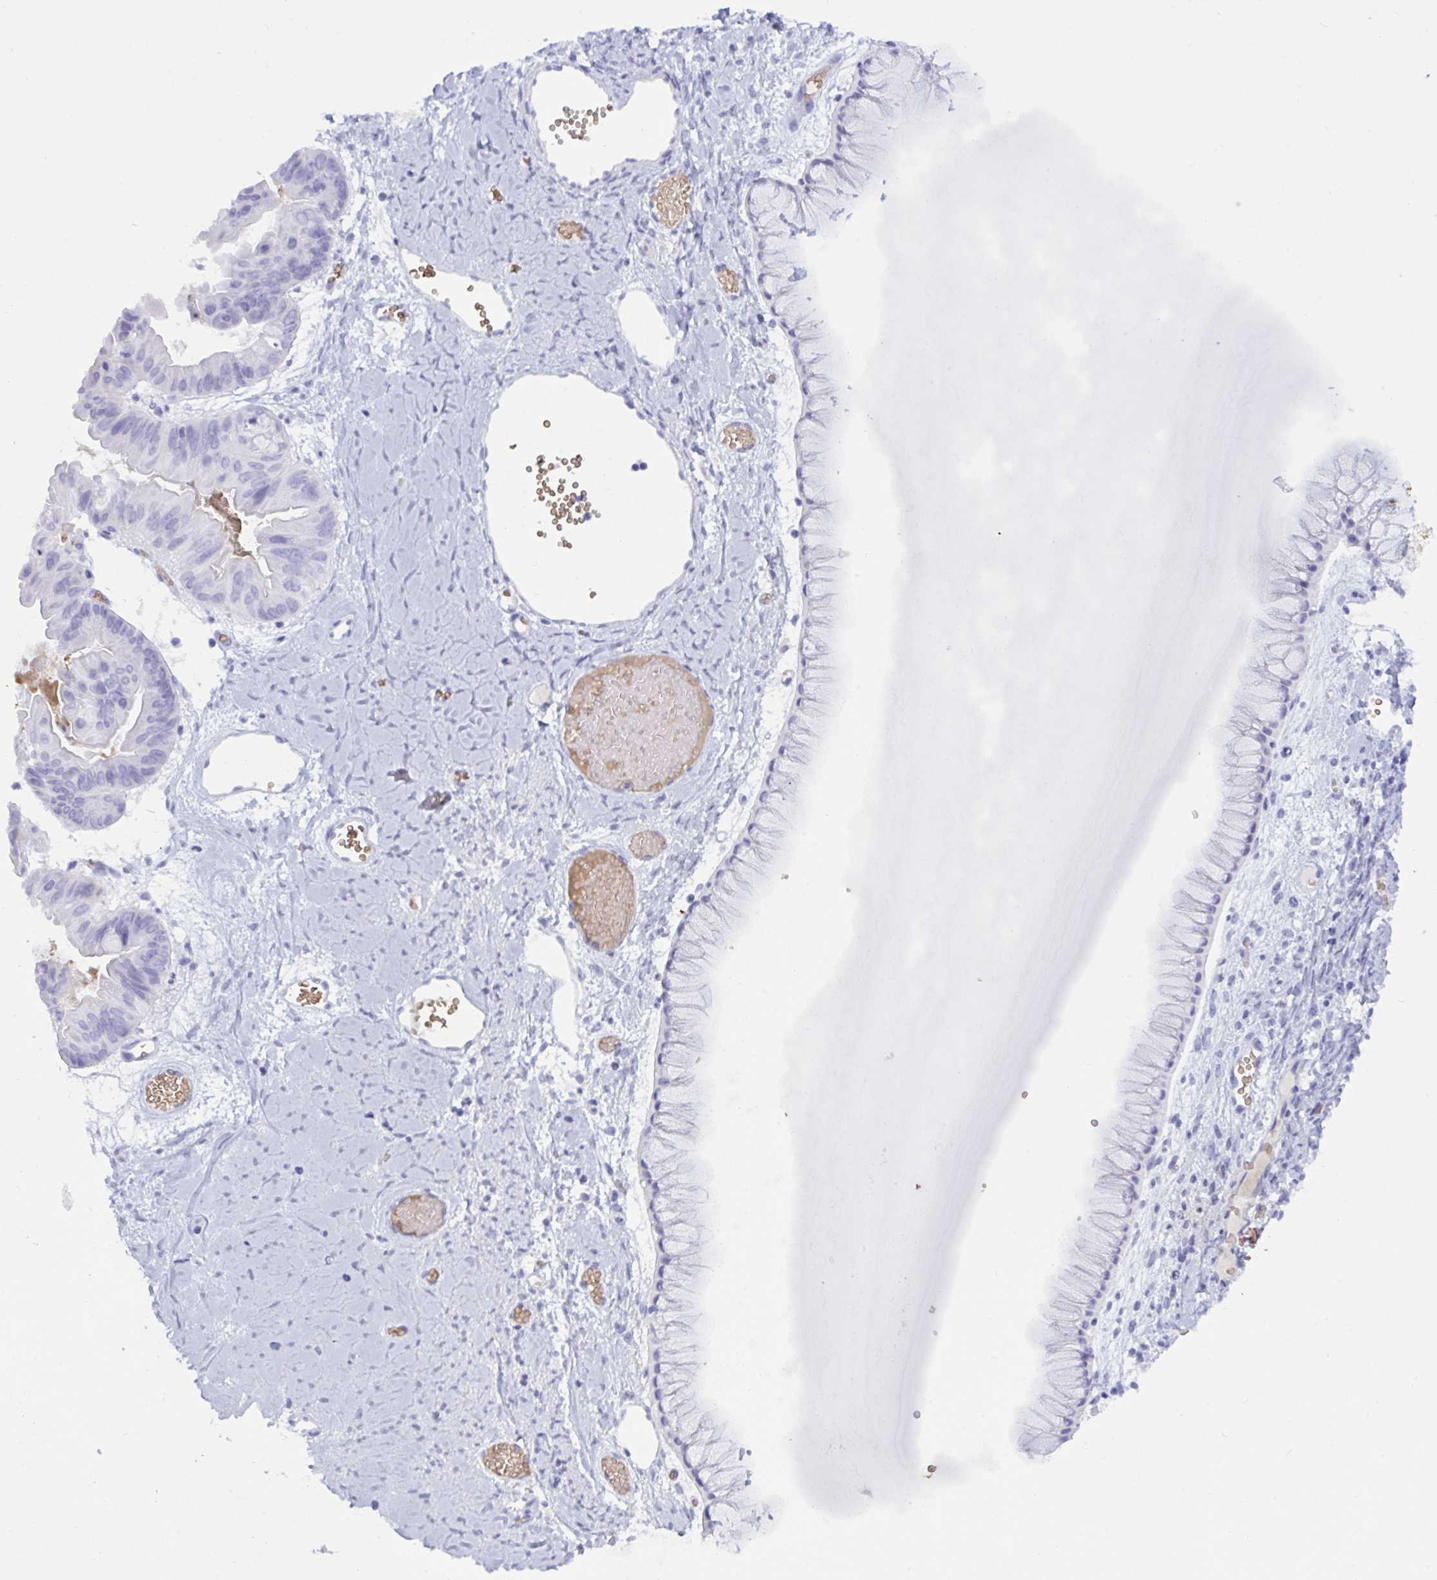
{"staining": {"intensity": "negative", "quantity": "none", "location": "none"}, "tissue": "ovarian cancer", "cell_type": "Tumor cells", "image_type": "cancer", "snomed": [{"axis": "morphology", "description": "Cystadenocarcinoma, mucinous, NOS"}, {"axis": "topography", "description": "Ovary"}], "caption": "A photomicrograph of mucinous cystadenocarcinoma (ovarian) stained for a protein displays no brown staining in tumor cells.", "gene": "SLC2A1", "patient": {"sex": "female", "age": 61}}